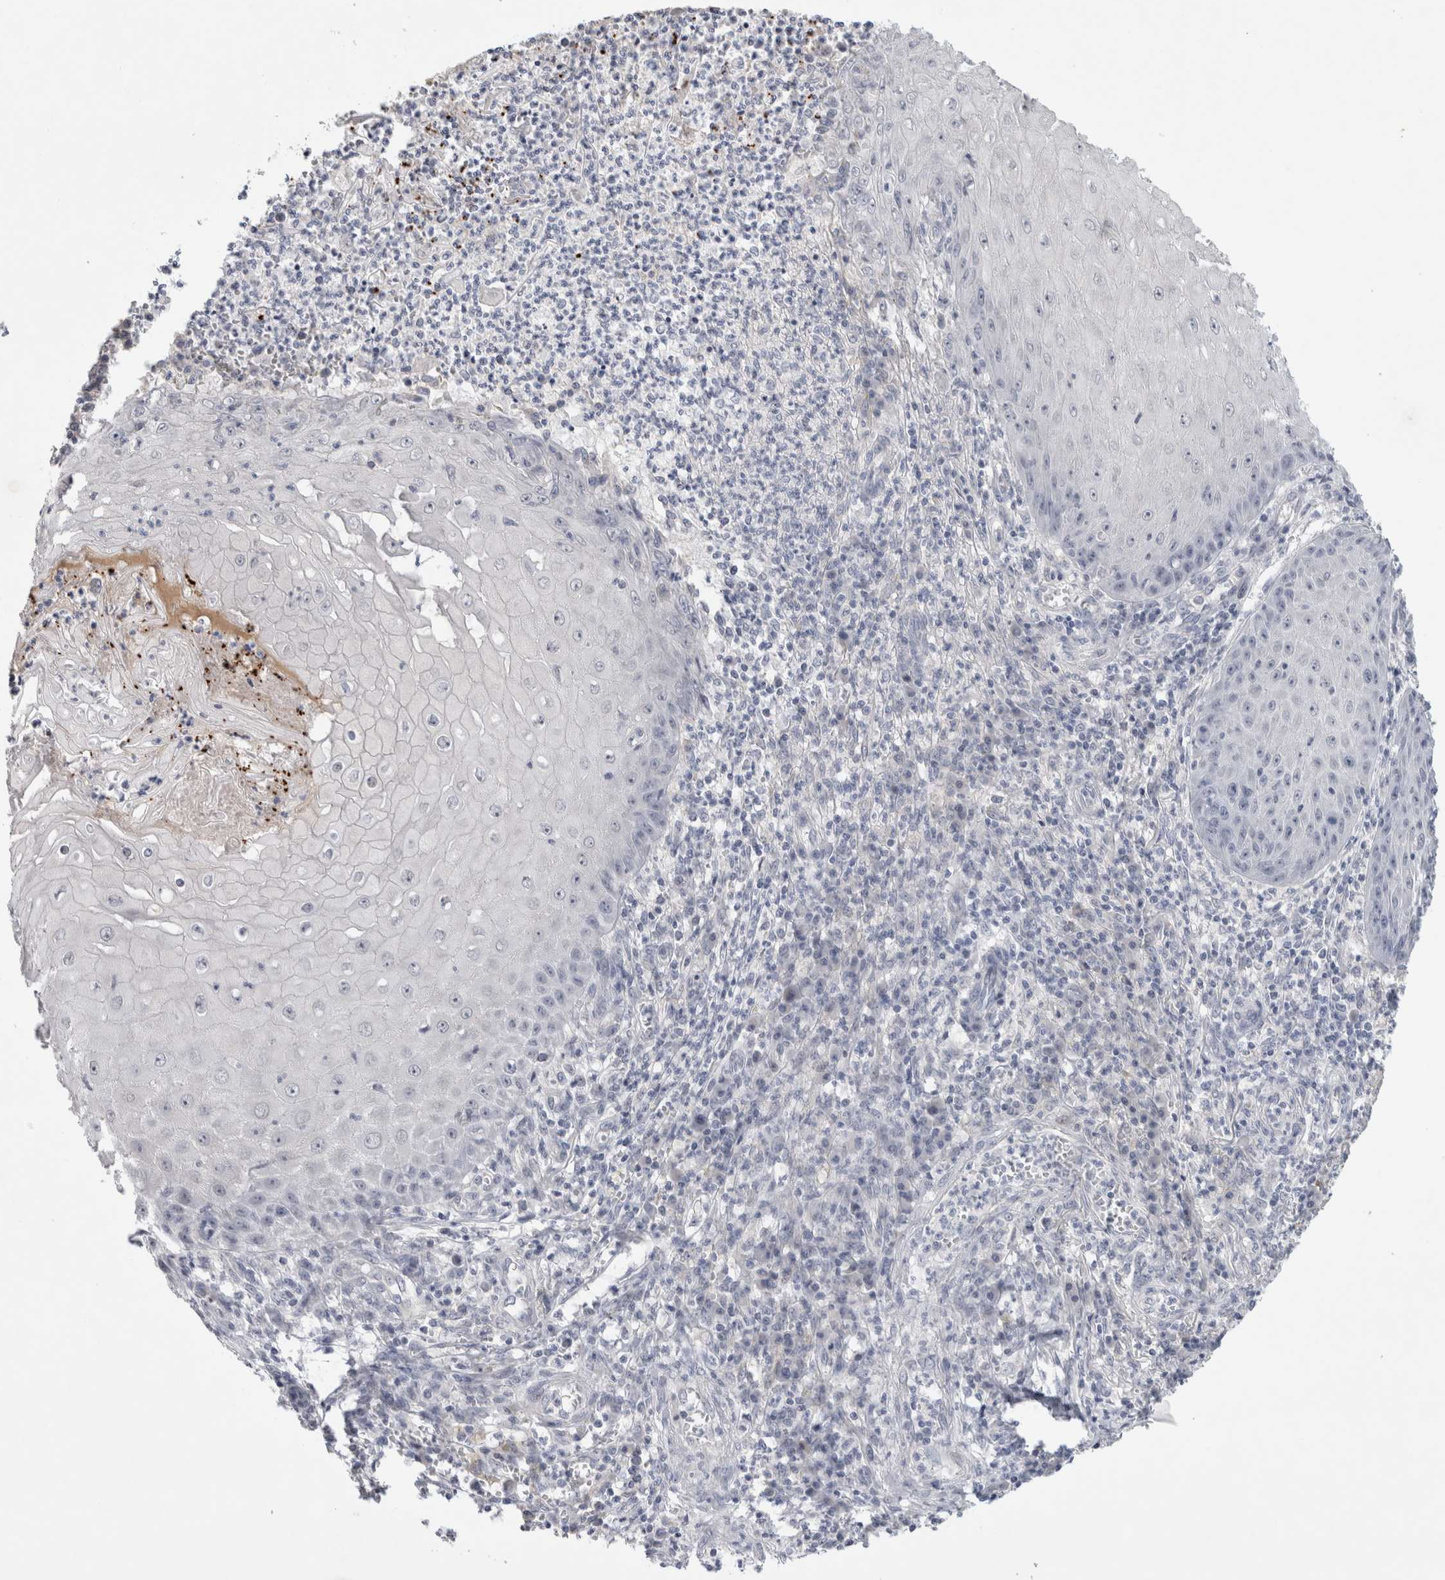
{"staining": {"intensity": "negative", "quantity": "none", "location": "none"}, "tissue": "skin cancer", "cell_type": "Tumor cells", "image_type": "cancer", "snomed": [{"axis": "morphology", "description": "Squamous cell carcinoma, NOS"}, {"axis": "topography", "description": "Skin"}], "caption": "Immunohistochemical staining of human skin cancer (squamous cell carcinoma) reveals no significant positivity in tumor cells.", "gene": "TONSL", "patient": {"sex": "female", "age": 73}}